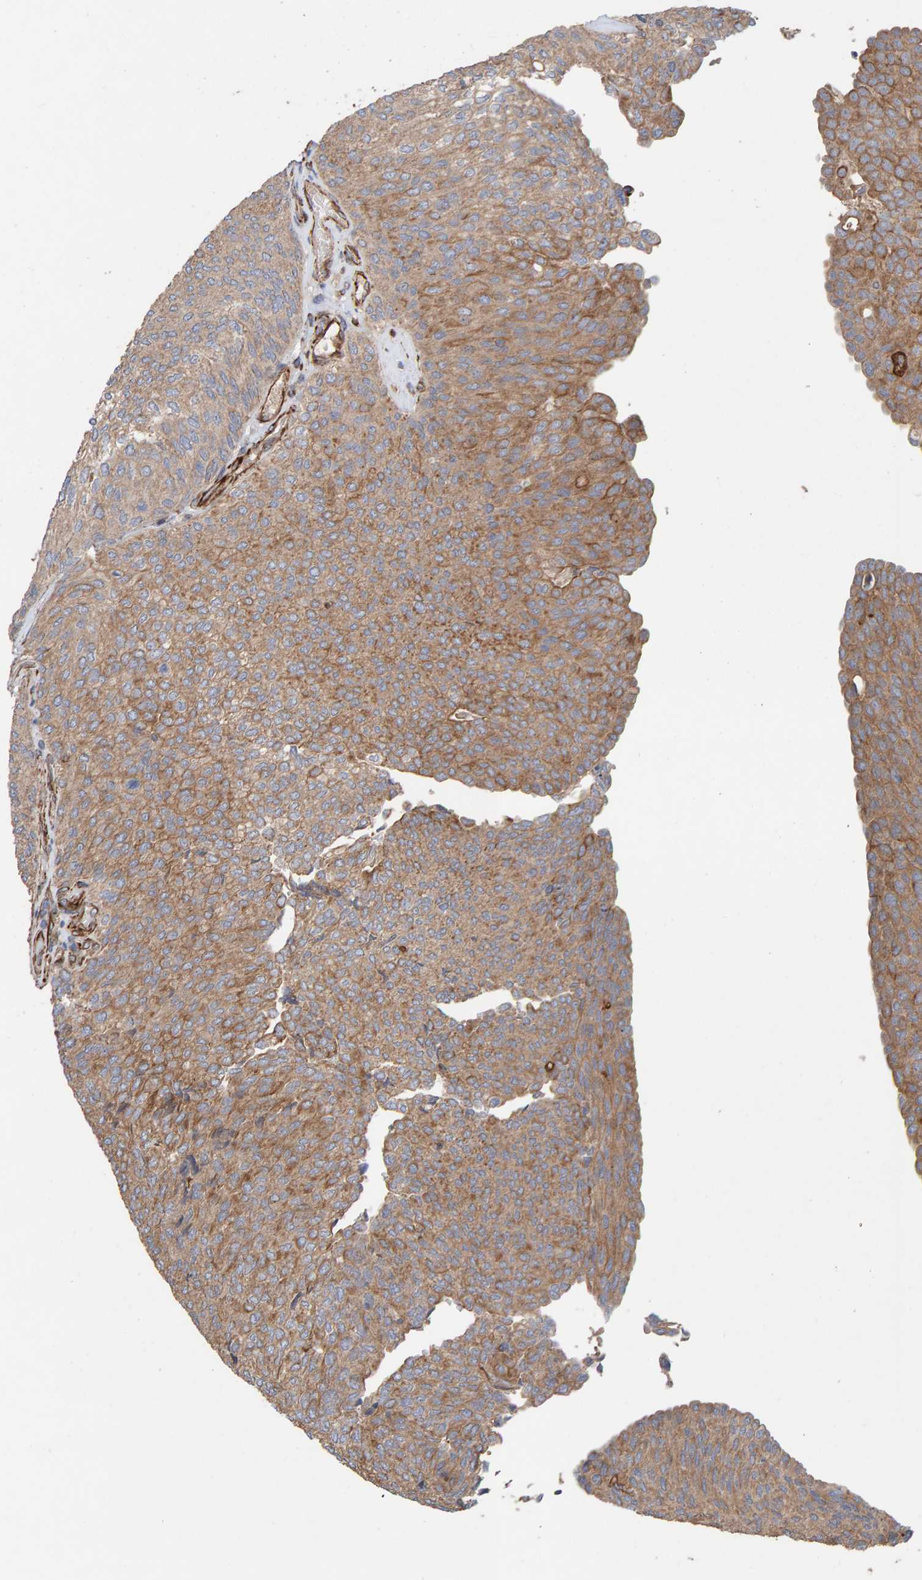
{"staining": {"intensity": "moderate", "quantity": ">75%", "location": "cytoplasmic/membranous"}, "tissue": "urothelial cancer", "cell_type": "Tumor cells", "image_type": "cancer", "snomed": [{"axis": "morphology", "description": "Urothelial carcinoma, Low grade"}, {"axis": "topography", "description": "Urinary bladder"}], "caption": "Immunohistochemistry staining of low-grade urothelial carcinoma, which demonstrates medium levels of moderate cytoplasmic/membranous staining in approximately >75% of tumor cells indicating moderate cytoplasmic/membranous protein positivity. The staining was performed using DAB (brown) for protein detection and nuclei were counterstained in hematoxylin (blue).", "gene": "ZNF347", "patient": {"sex": "female", "age": 79}}